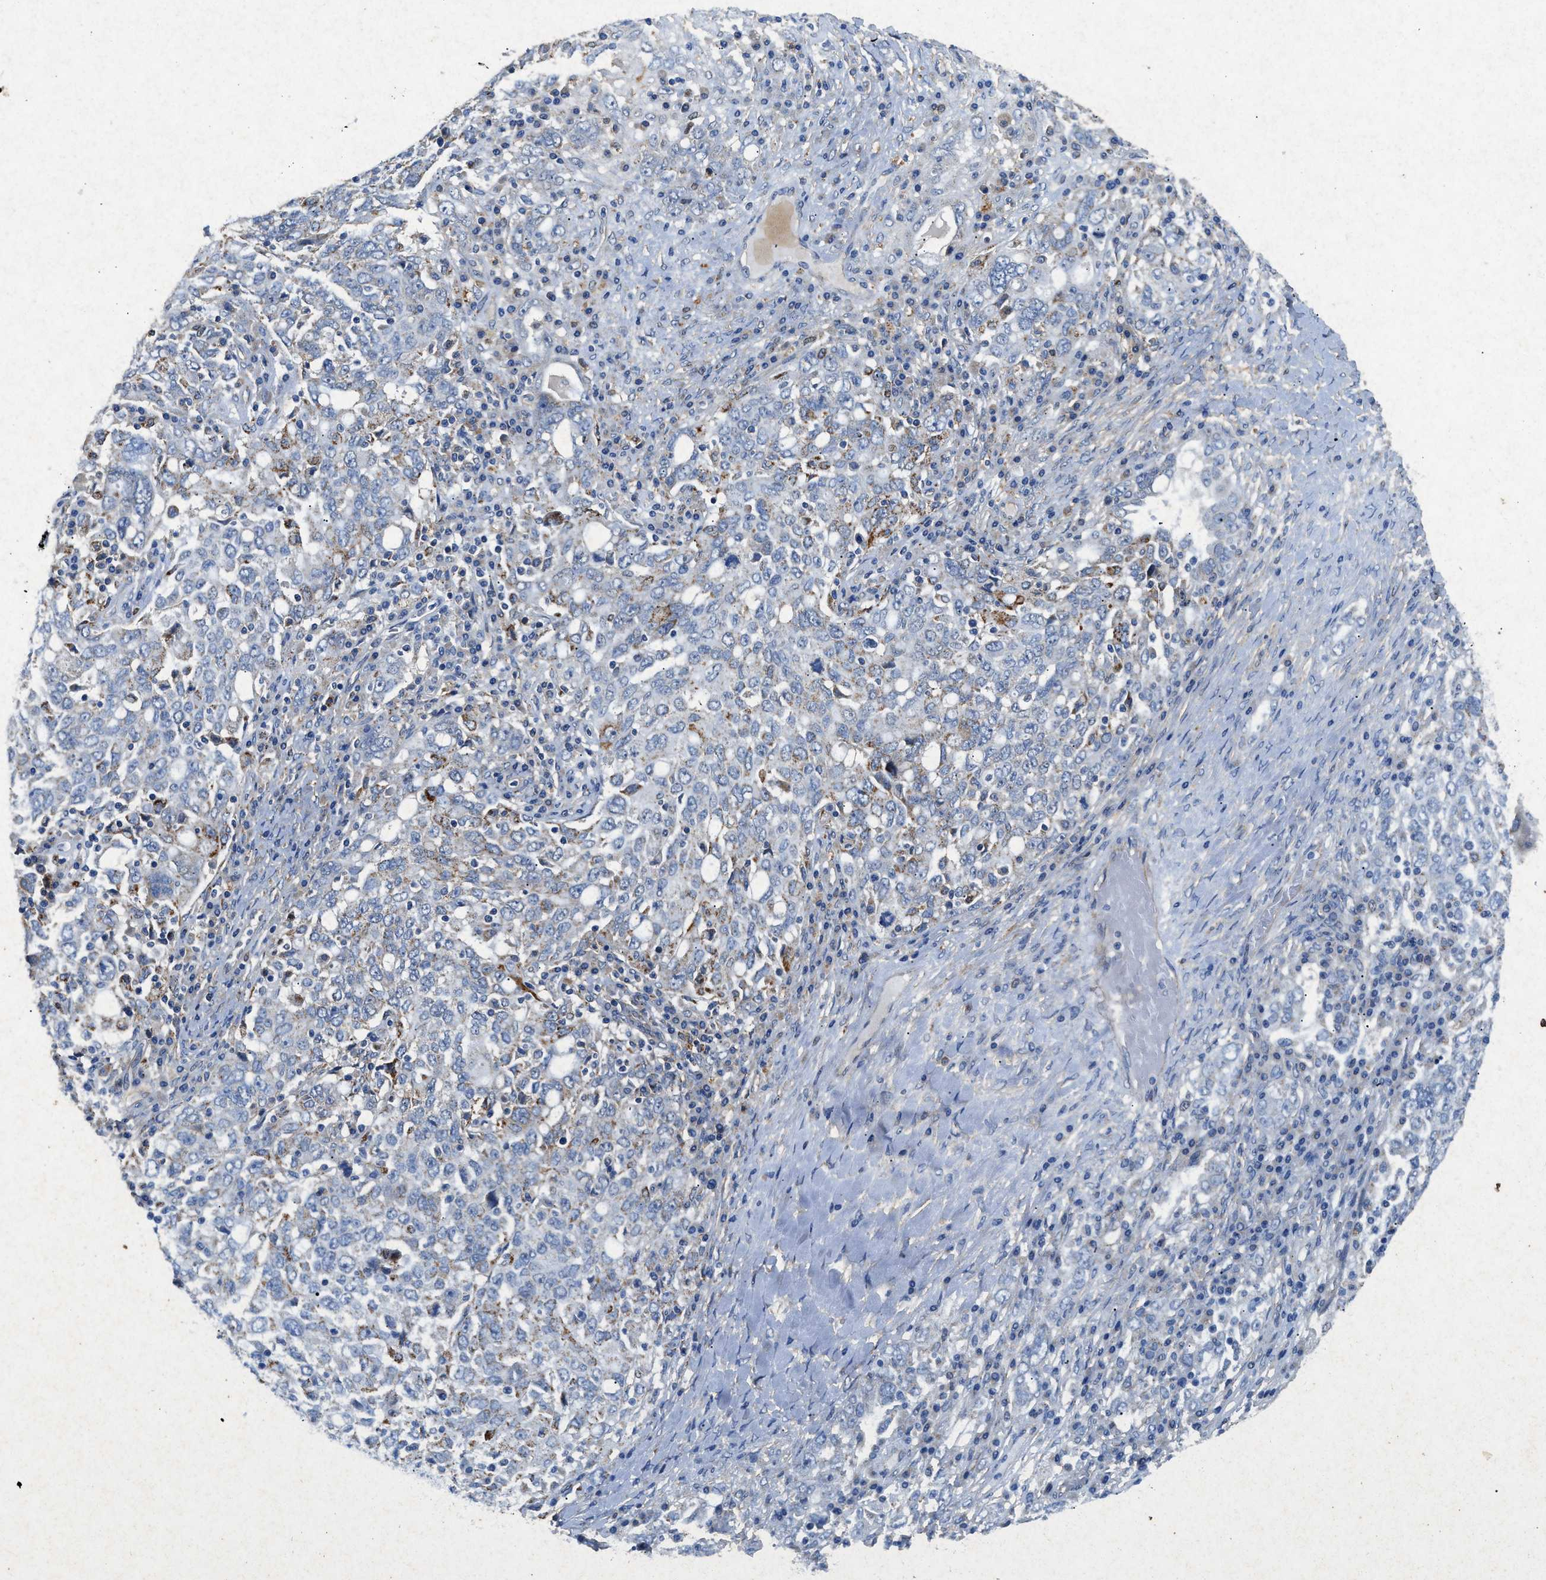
{"staining": {"intensity": "negative", "quantity": "none", "location": "none"}, "tissue": "ovarian cancer", "cell_type": "Tumor cells", "image_type": "cancer", "snomed": [{"axis": "morphology", "description": "Carcinoma, endometroid"}, {"axis": "topography", "description": "Ovary"}], "caption": "An image of human ovarian cancer is negative for staining in tumor cells.", "gene": "CDK15", "patient": {"sex": "female", "age": 62}}